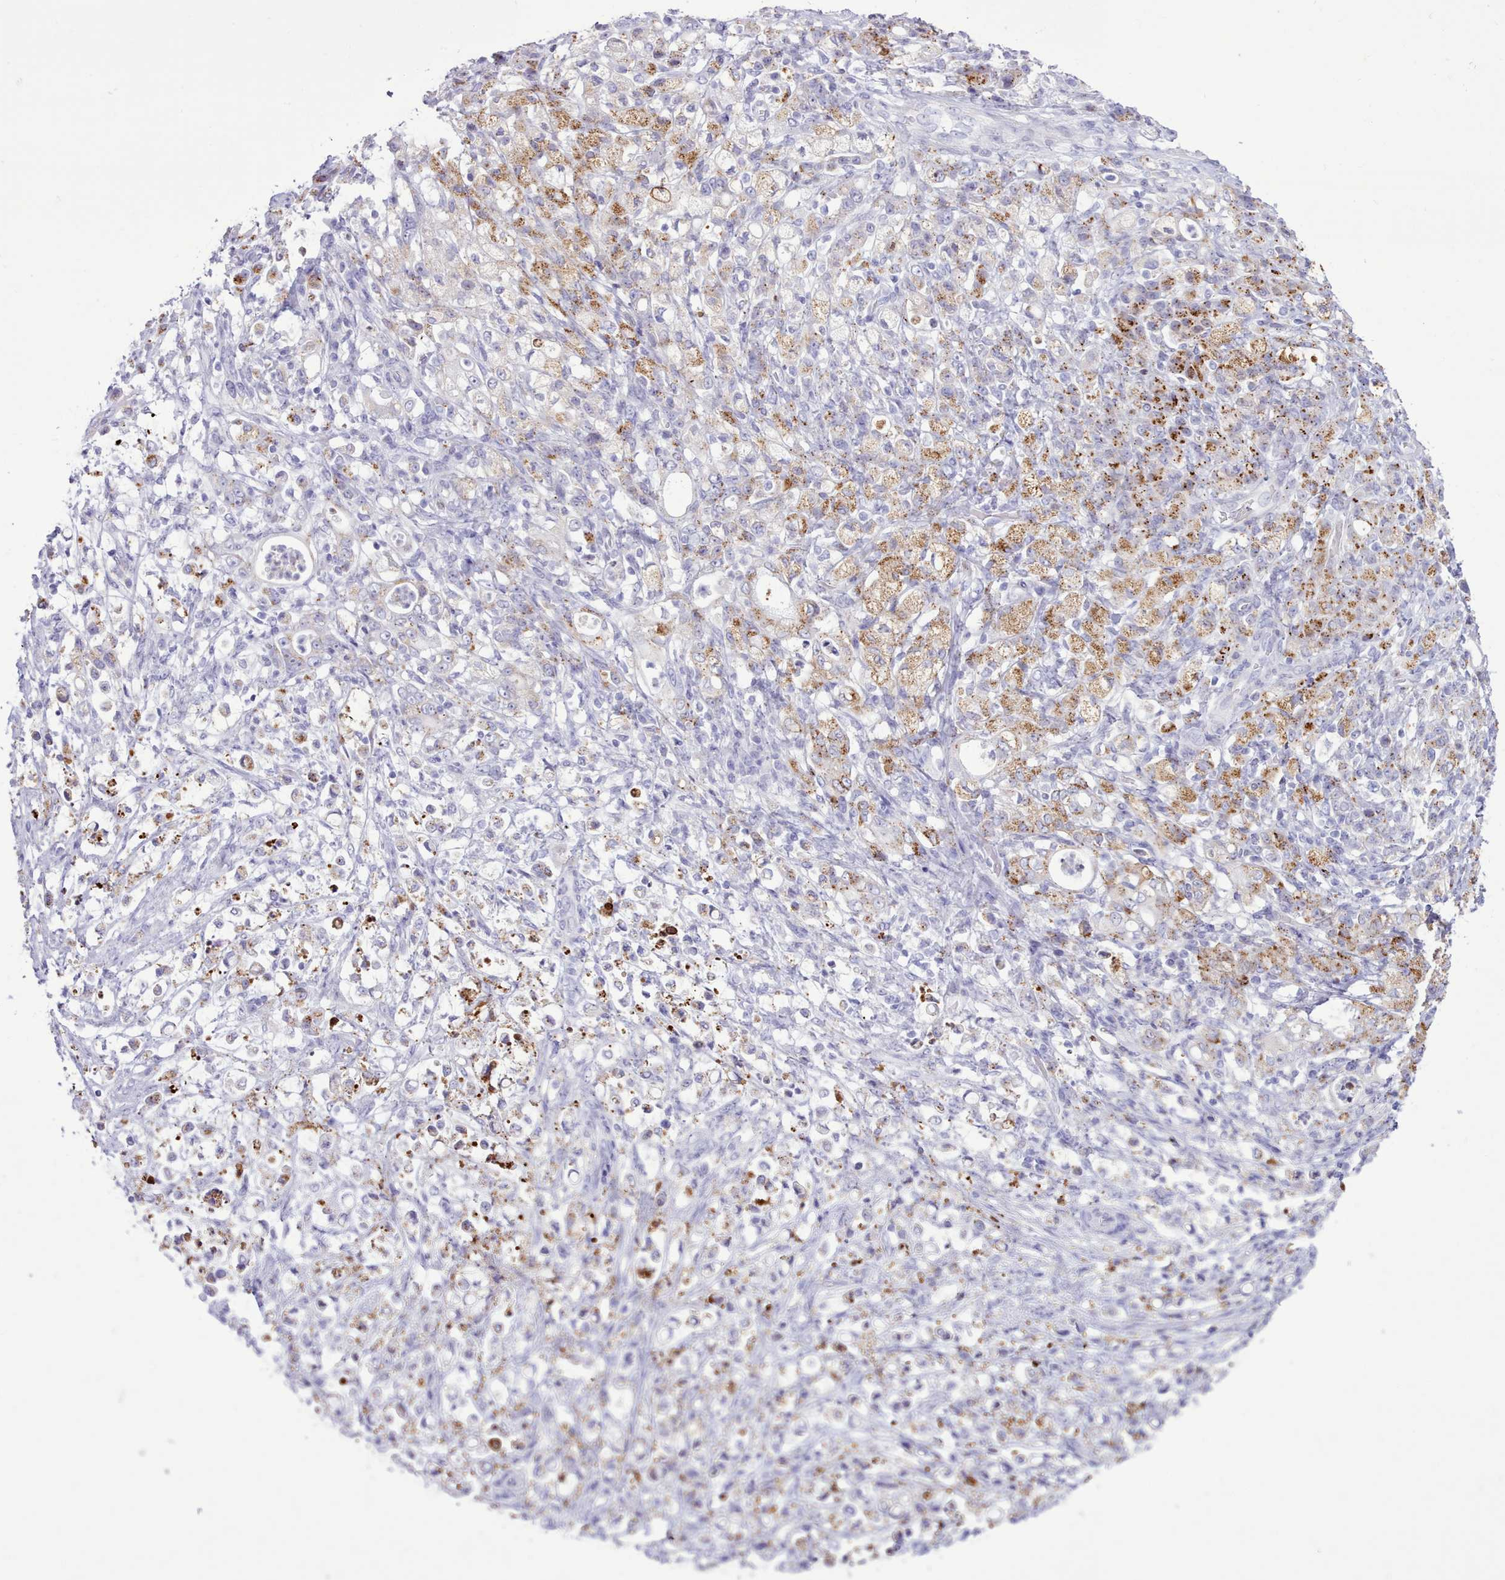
{"staining": {"intensity": "moderate", "quantity": "25%-75%", "location": "cytoplasmic/membranous"}, "tissue": "stomach cancer", "cell_type": "Tumor cells", "image_type": "cancer", "snomed": [{"axis": "morphology", "description": "Adenocarcinoma, NOS"}, {"axis": "topography", "description": "Stomach"}], "caption": "Moderate cytoplasmic/membranous protein positivity is present in about 25%-75% of tumor cells in stomach cancer (adenocarcinoma).", "gene": "SRD5A1", "patient": {"sex": "female", "age": 60}}